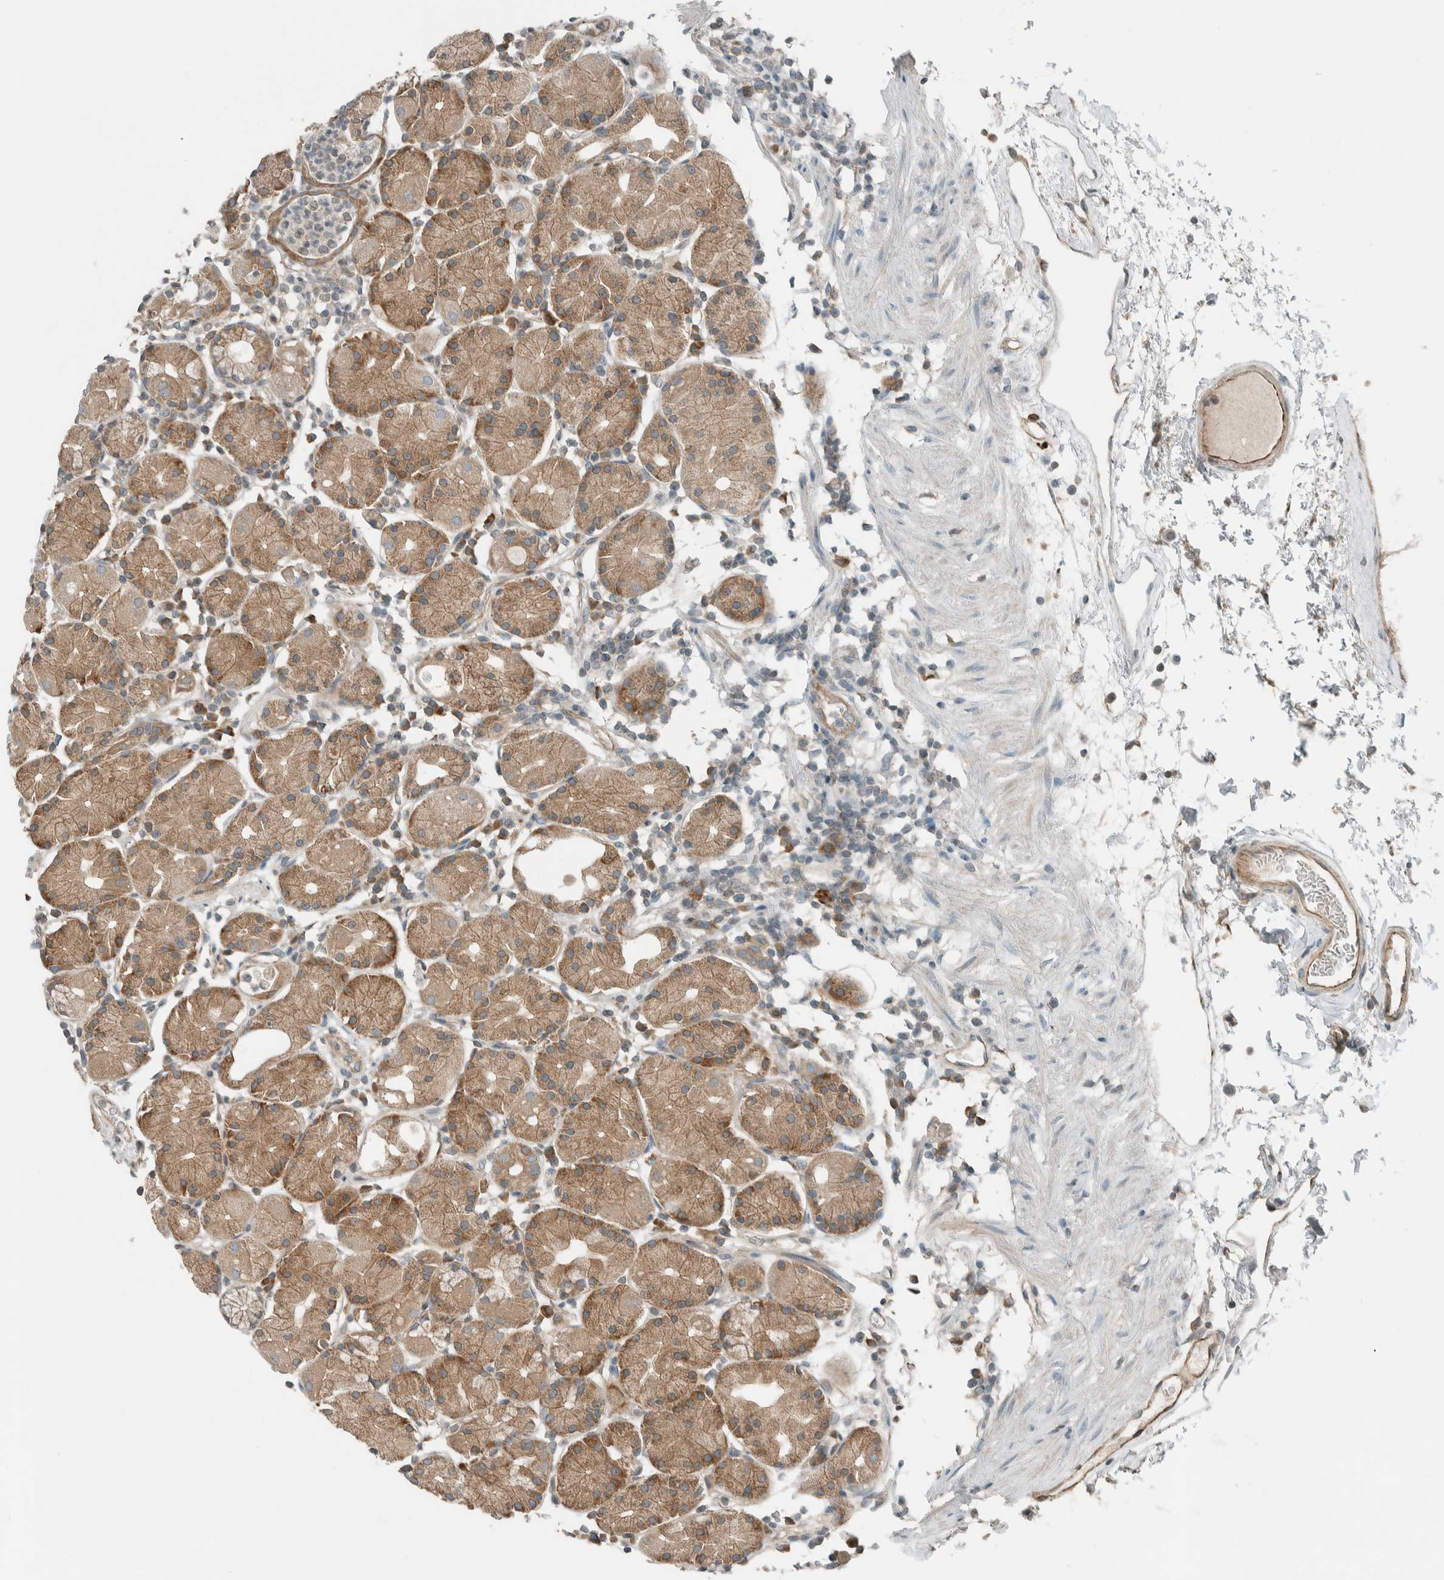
{"staining": {"intensity": "moderate", "quantity": "25%-75%", "location": "cytoplasmic/membranous"}, "tissue": "stomach", "cell_type": "Glandular cells", "image_type": "normal", "snomed": [{"axis": "morphology", "description": "Normal tissue, NOS"}, {"axis": "topography", "description": "Stomach"}, {"axis": "topography", "description": "Stomach, lower"}], "caption": "Protein staining shows moderate cytoplasmic/membranous staining in about 25%-75% of glandular cells in unremarkable stomach.", "gene": "SEL1L", "patient": {"sex": "female", "age": 75}}